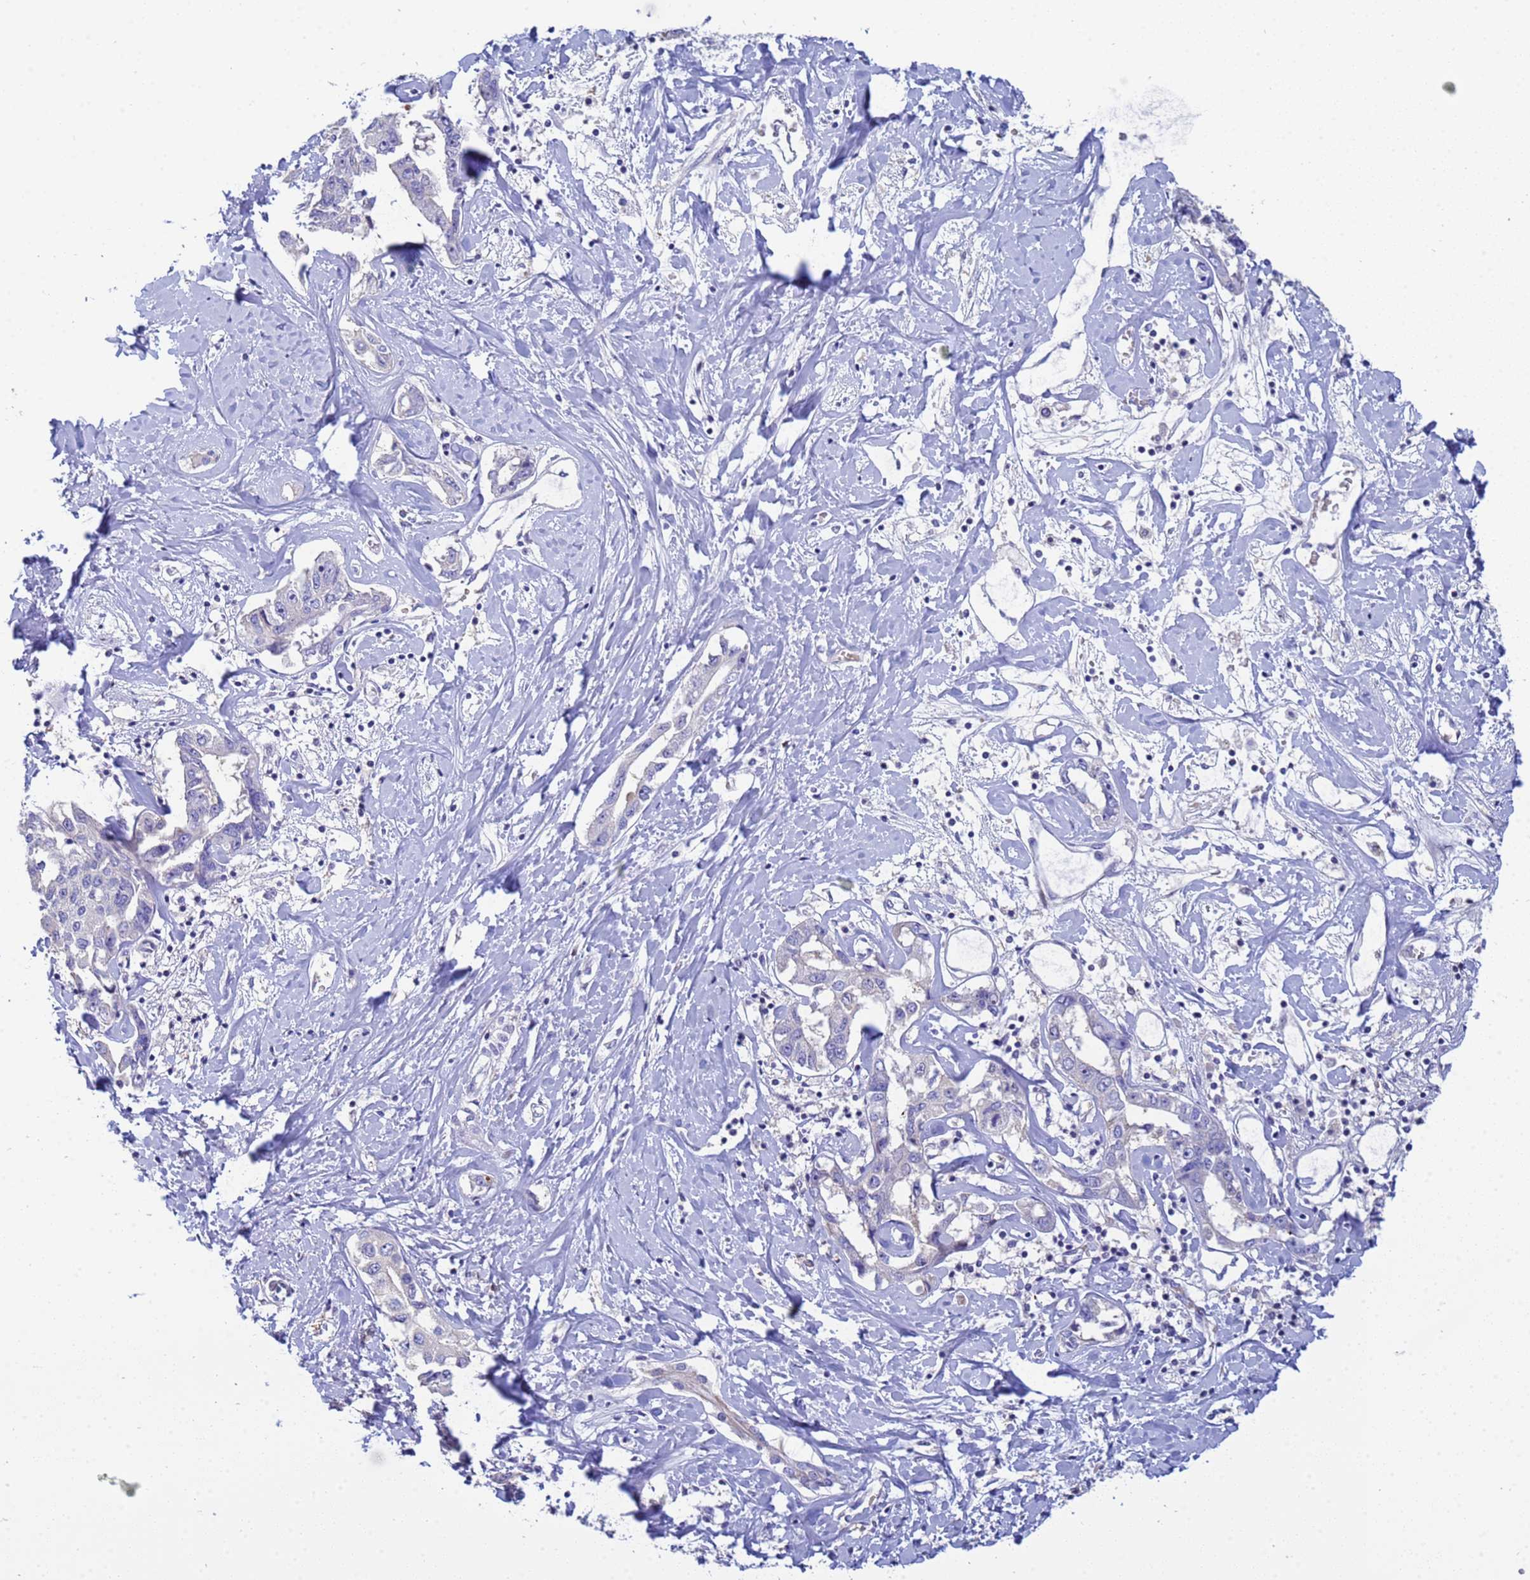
{"staining": {"intensity": "negative", "quantity": "none", "location": "none"}, "tissue": "liver cancer", "cell_type": "Tumor cells", "image_type": "cancer", "snomed": [{"axis": "morphology", "description": "Cholangiocarcinoma"}, {"axis": "topography", "description": "Liver"}], "caption": "The photomicrograph demonstrates no staining of tumor cells in liver cholangiocarcinoma.", "gene": "PPP6R1", "patient": {"sex": "male", "age": 59}}